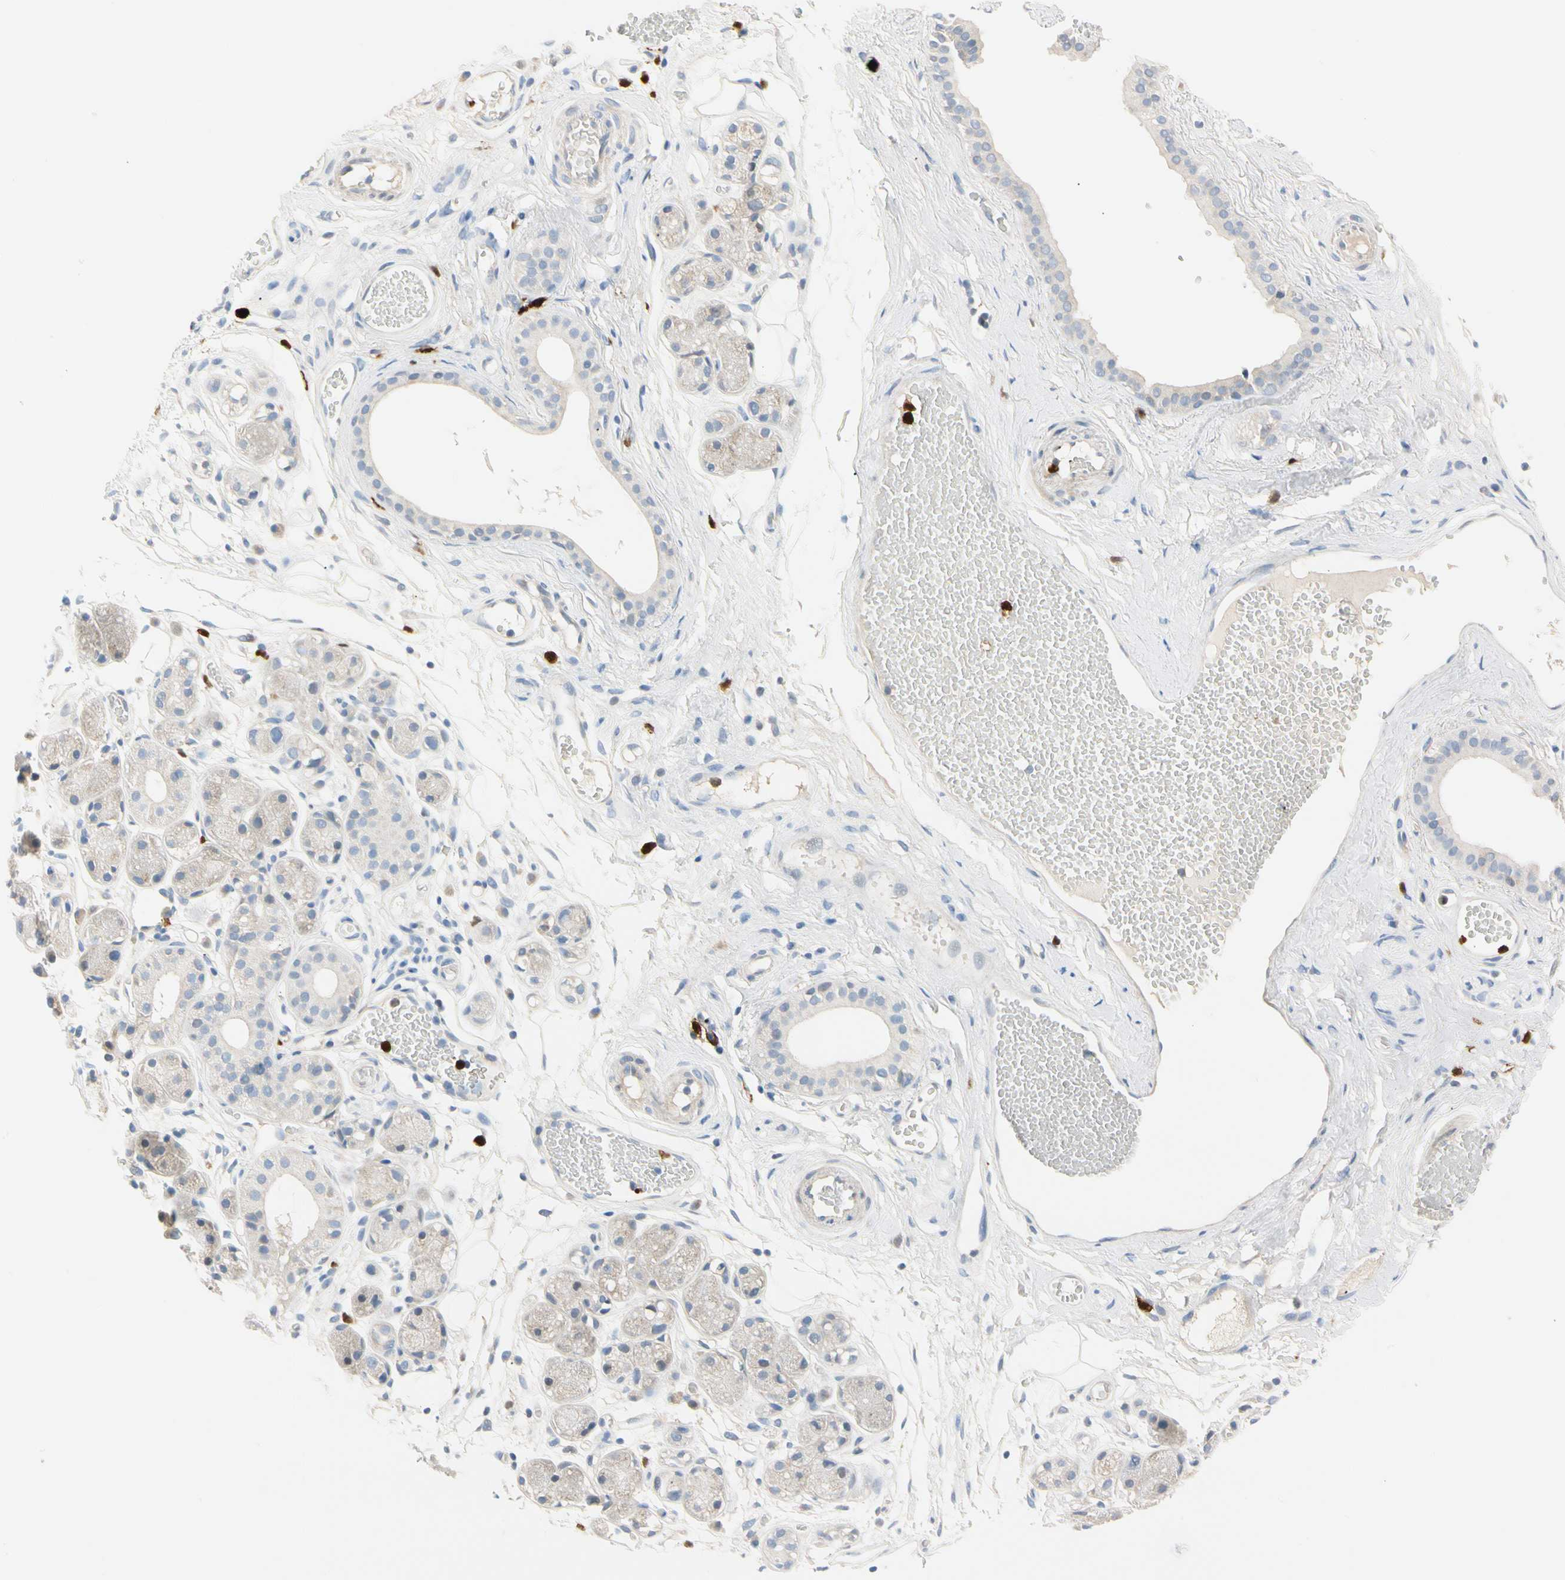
{"staining": {"intensity": "negative", "quantity": "none", "location": "none"}, "tissue": "adipose tissue", "cell_type": "Adipocytes", "image_type": "normal", "snomed": [{"axis": "morphology", "description": "Normal tissue, NOS"}, {"axis": "morphology", "description": "Inflammation, NOS"}, {"axis": "topography", "description": "Vascular tissue"}, {"axis": "topography", "description": "Salivary gland"}], "caption": "DAB immunohistochemical staining of benign adipose tissue shows no significant staining in adipocytes. (Brightfield microscopy of DAB (3,3'-diaminobenzidine) immunohistochemistry (IHC) at high magnification).", "gene": "TRAF5", "patient": {"sex": "female", "age": 75}}